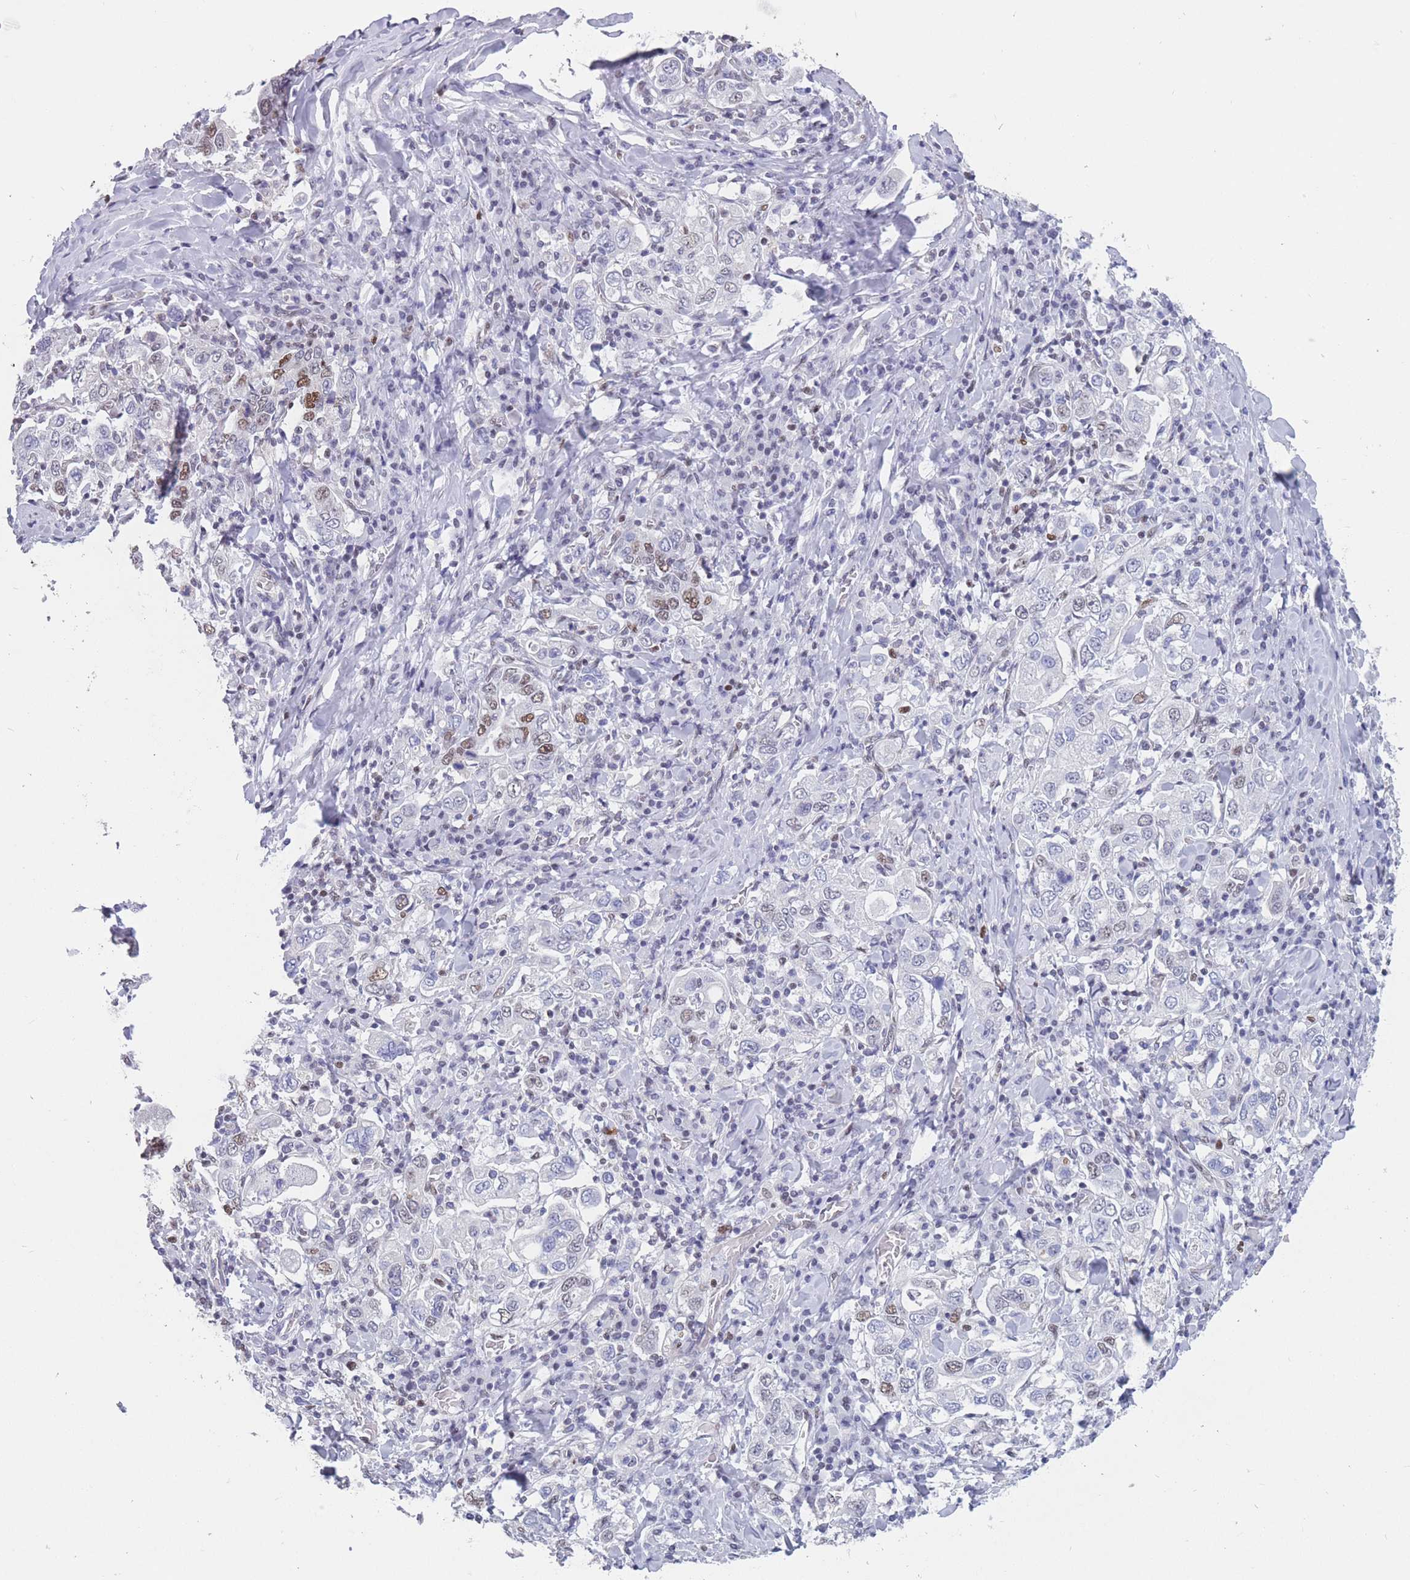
{"staining": {"intensity": "moderate", "quantity": "<25%", "location": "nuclear"}, "tissue": "stomach cancer", "cell_type": "Tumor cells", "image_type": "cancer", "snomed": [{"axis": "morphology", "description": "Adenocarcinoma, NOS"}, {"axis": "topography", "description": "Stomach, upper"}], "caption": "Immunohistochemical staining of stomach cancer (adenocarcinoma) displays low levels of moderate nuclear protein expression in about <25% of tumor cells.", "gene": "NASP", "patient": {"sex": "male", "age": 62}}